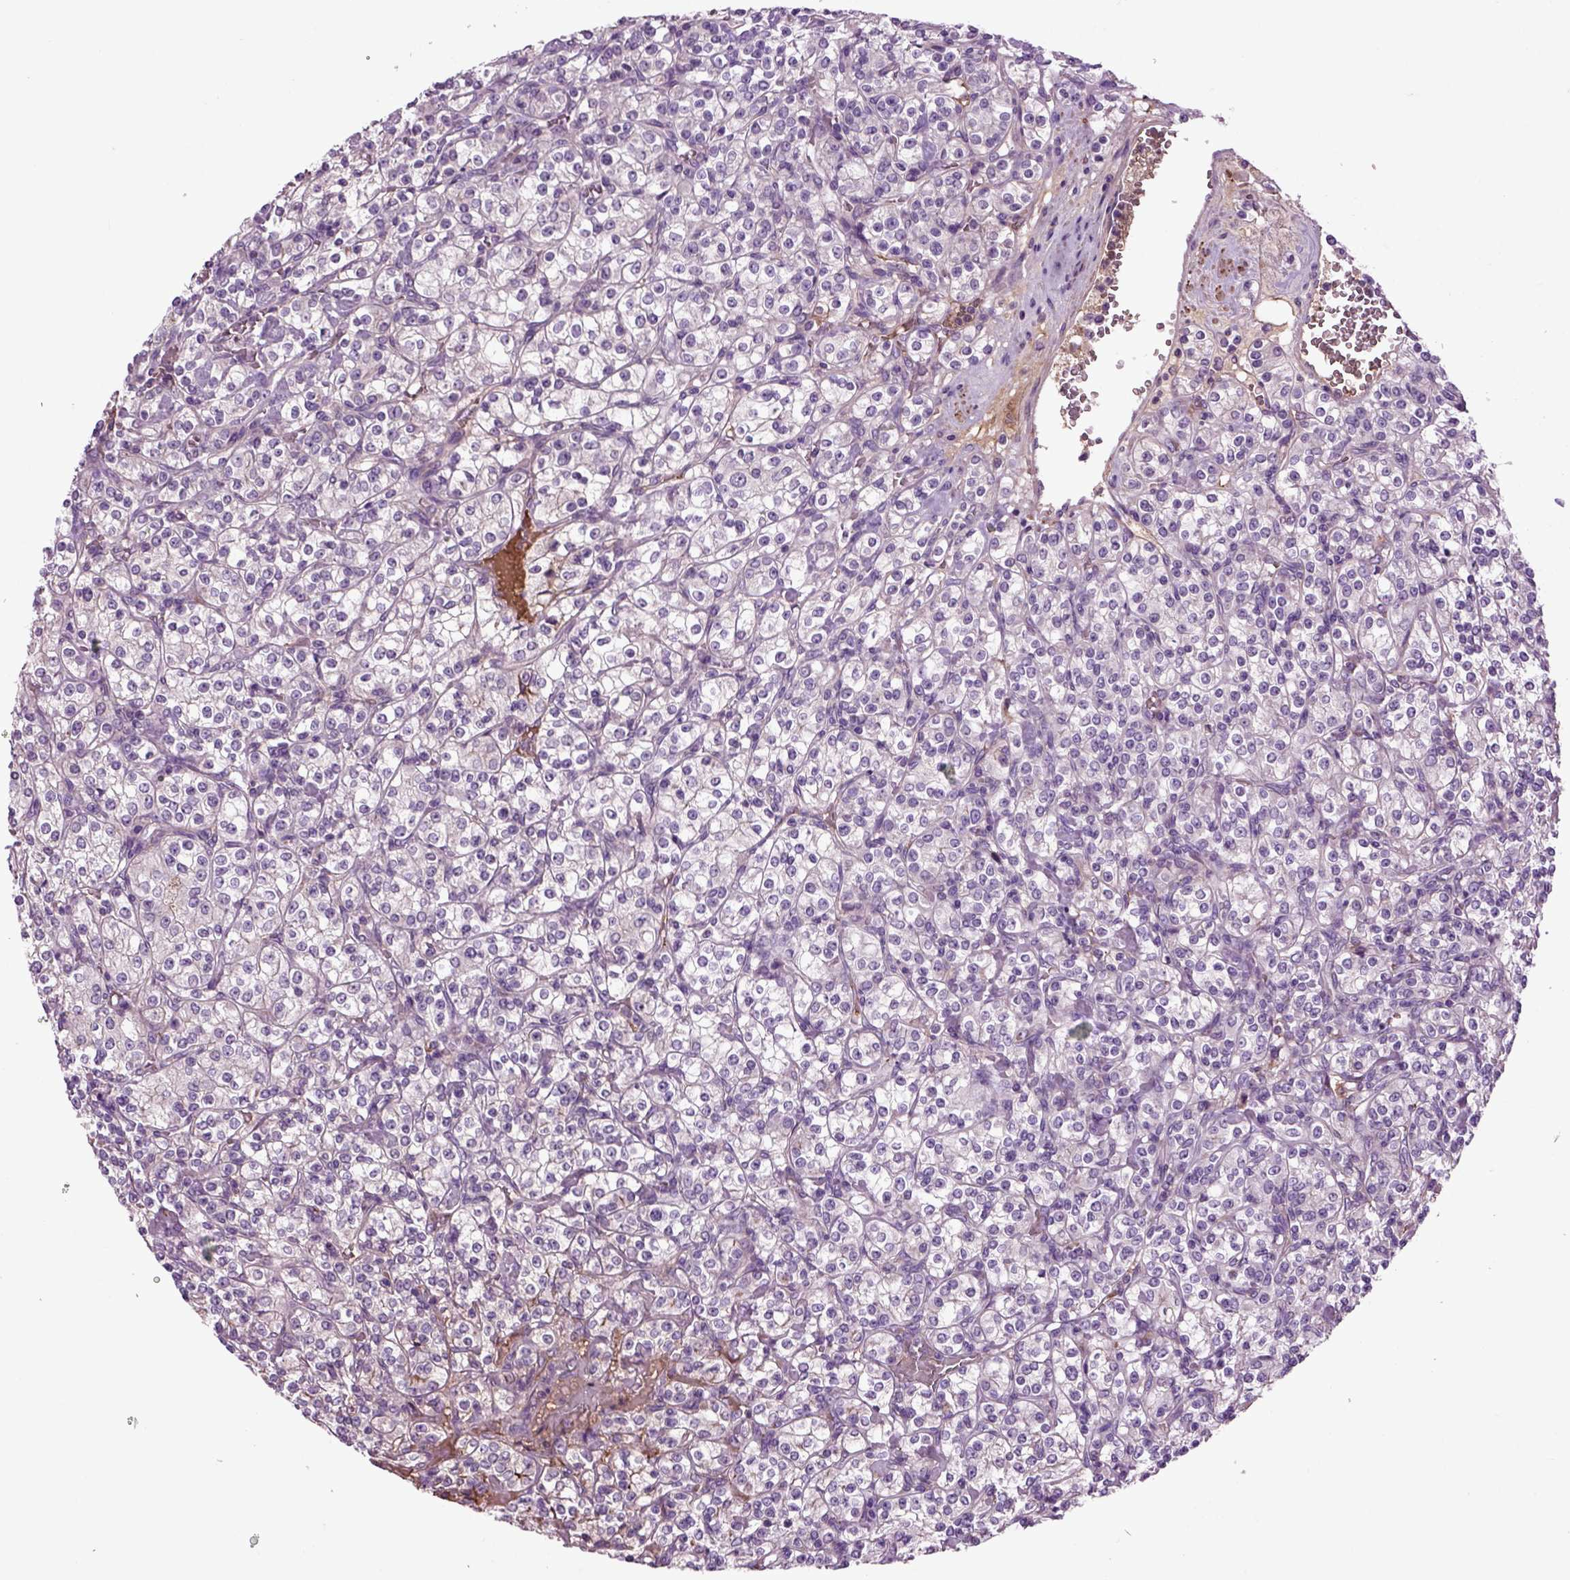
{"staining": {"intensity": "negative", "quantity": "none", "location": "none"}, "tissue": "renal cancer", "cell_type": "Tumor cells", "image_type": "cancer", "snomed": [{"axis": "morphology", "description": "Adenocarcinoma, NOS"}, {"axis": "topography", "description": "Kidney"}], "caption": "Immunohistochemistry (IHC) photomicrograph of neoplastic tissue: adenocarcinoma (renal) stained with DAB reveals no significant protein positivity in tumor cells.", "gene": "SPON1", "patient": {"sex": "male", "age": 77}}